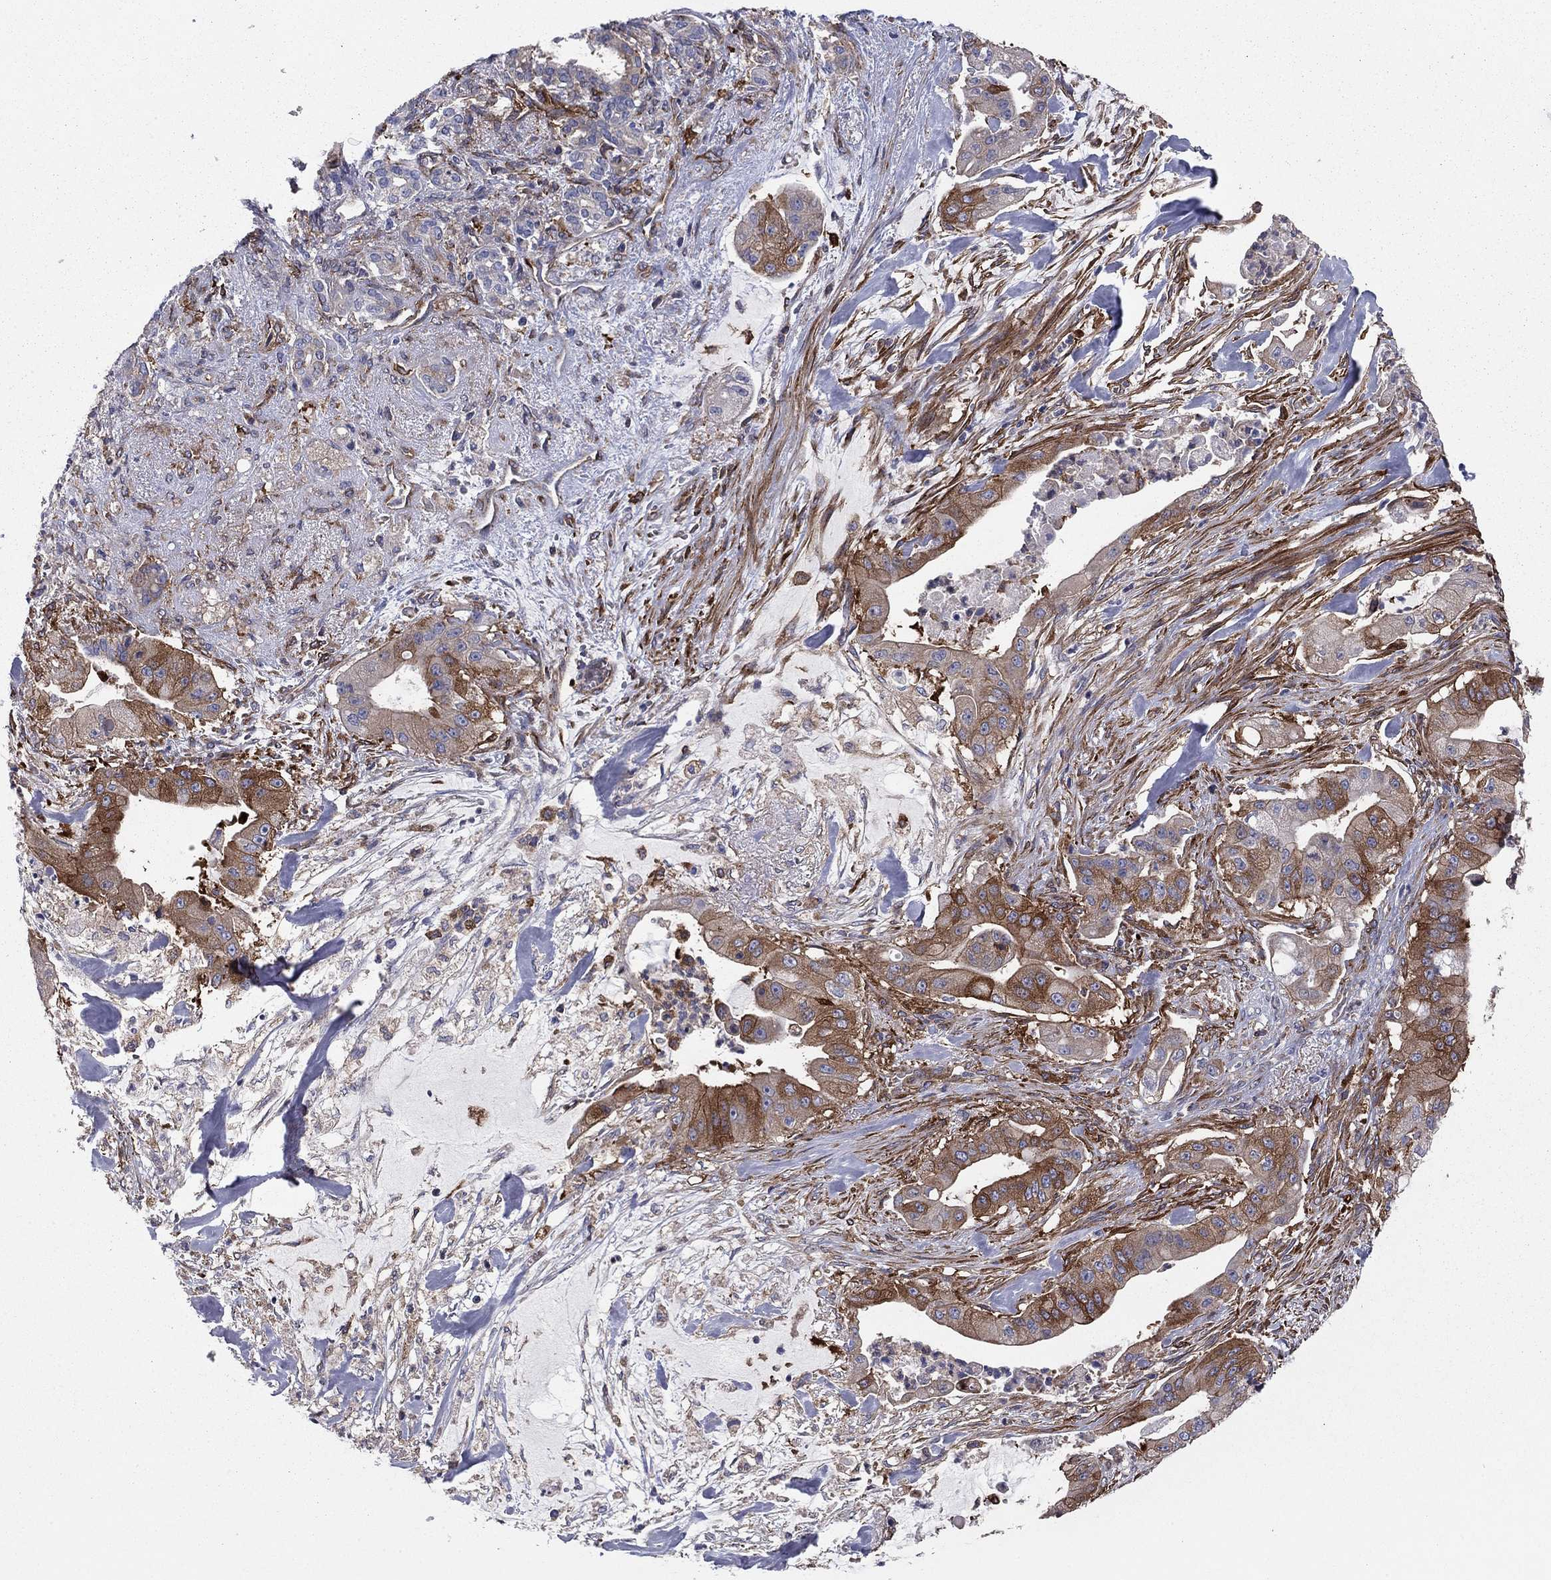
{"staining": {"intensity": "strong", "quantity": "<25%", "location": "cytoplasmic/membranous"}, "tissue": "pancreatic cancer", "cell_type": "Tumor cells", "image_type": "cancer", "snomed": [{"axis": "morphology", "description": "Normal tissue, NOS"}, {"axis": "morphology", "description": "Inflammation, NOS"}, {"axis": "morphology", "description": "Adenocarcinoma, NOS"}, {"axis": "topography", "description": "Pancreas"}], "caption": "A micrograph of human pancreatic cancer (adenocarcinoma) stained for a protein exhibits strong cytoplasmic/membranous brown staining in tumor cells.", "gene": "EHBP1L1", "patient": {"sex": "male", "age": 57}}